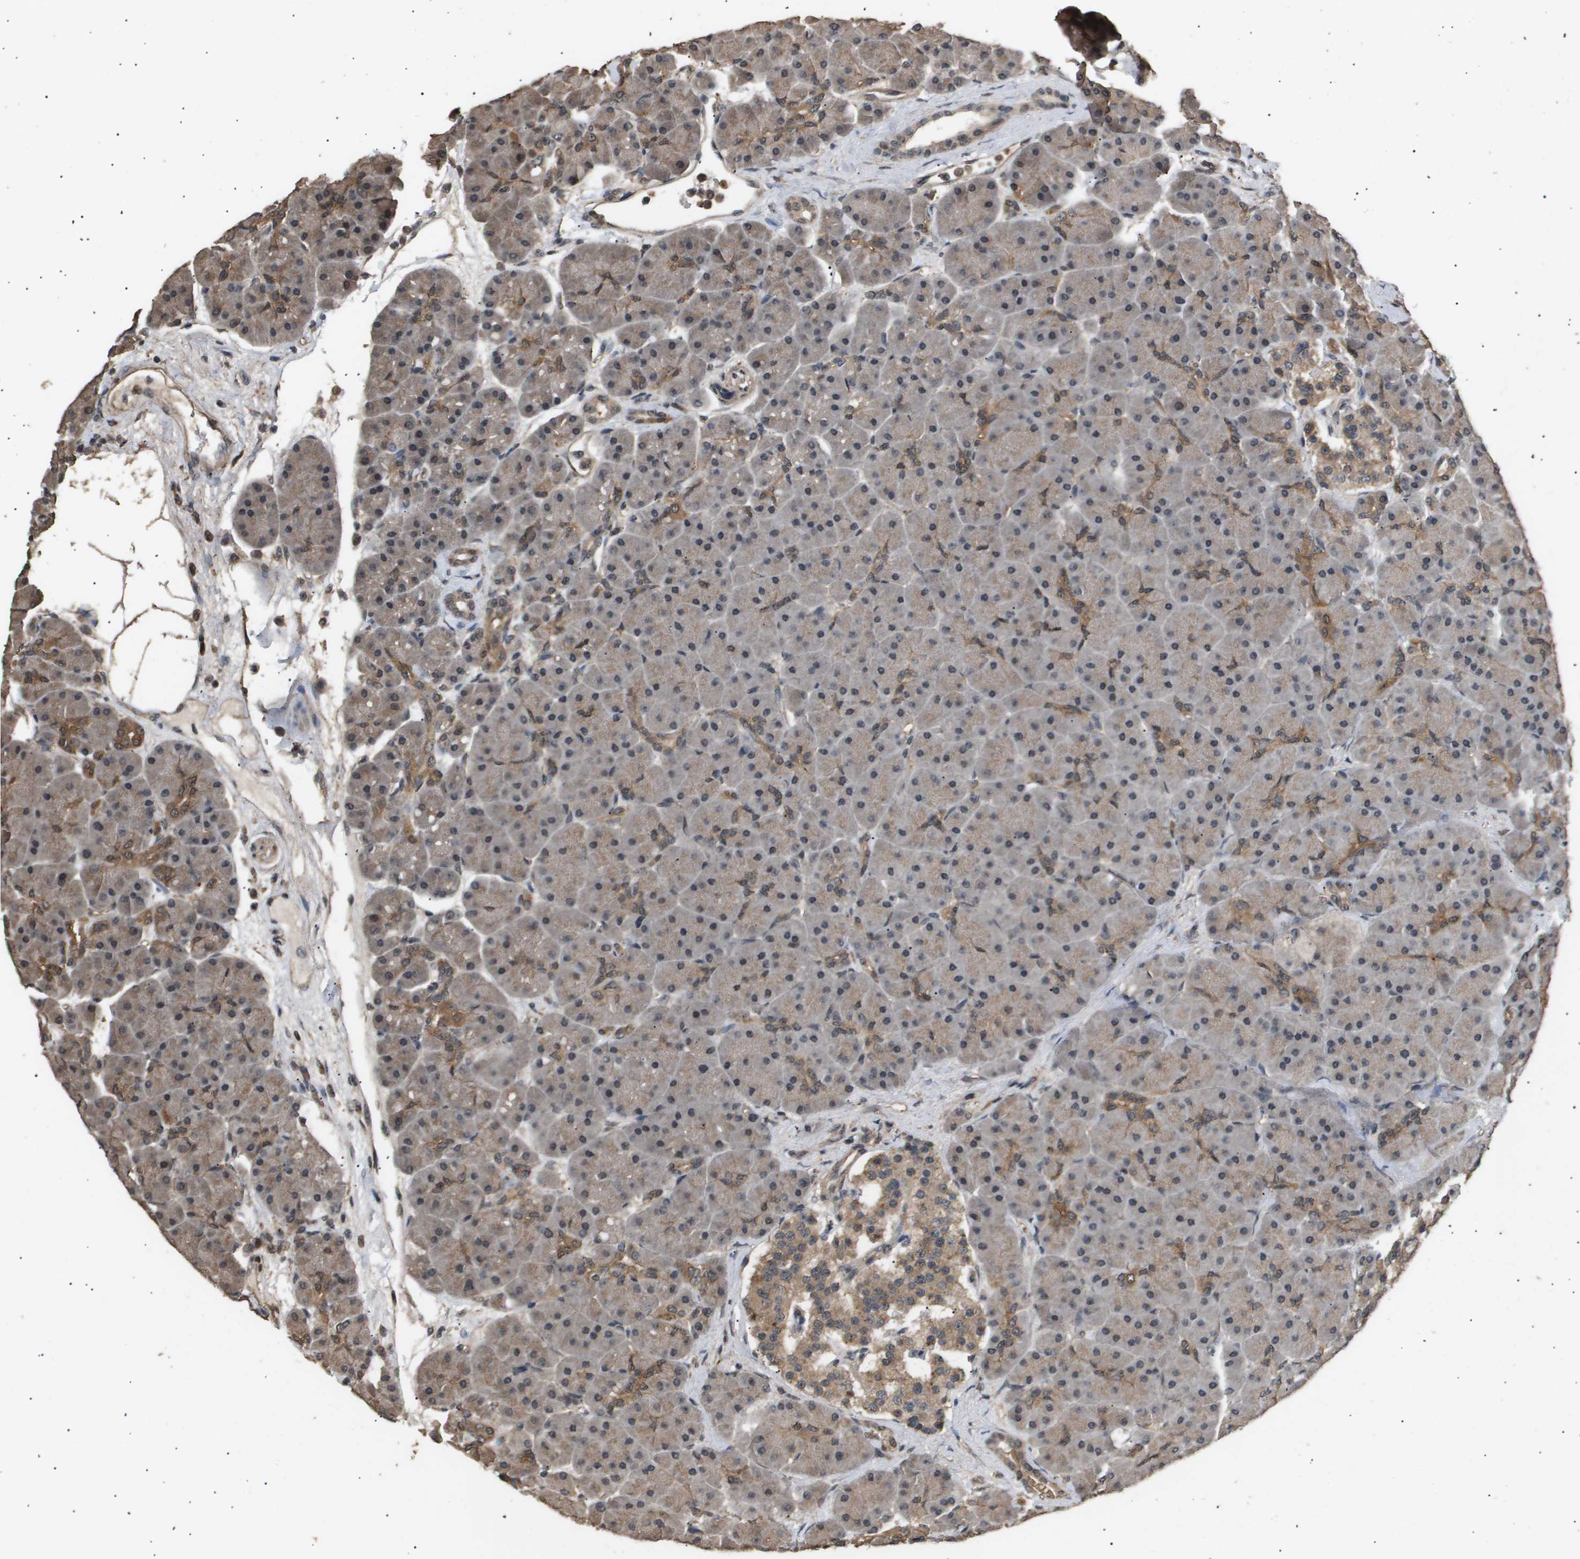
{"staining": {"intensity": "moderate", "quantity": "25%-75%", "location": "cytoplasmic/membranous"}, "tissue": "pancreas", "cell_type": "Exocrine glandular cells", "image_type": "normal", "snomed": [{"axis": "morphology", "description": "Normal tissue, NOS"}, {"axis": "topography", "description": "Pancreas"}], "caption": "Immunohistochemical staining of benign human pancreas displays moderate cytoplasmic/membranous protein expression in approximately 25%-75% of exocrine glandular cells.", "gene": "ING1", "patient": {"sex": "male", "age": 66}}